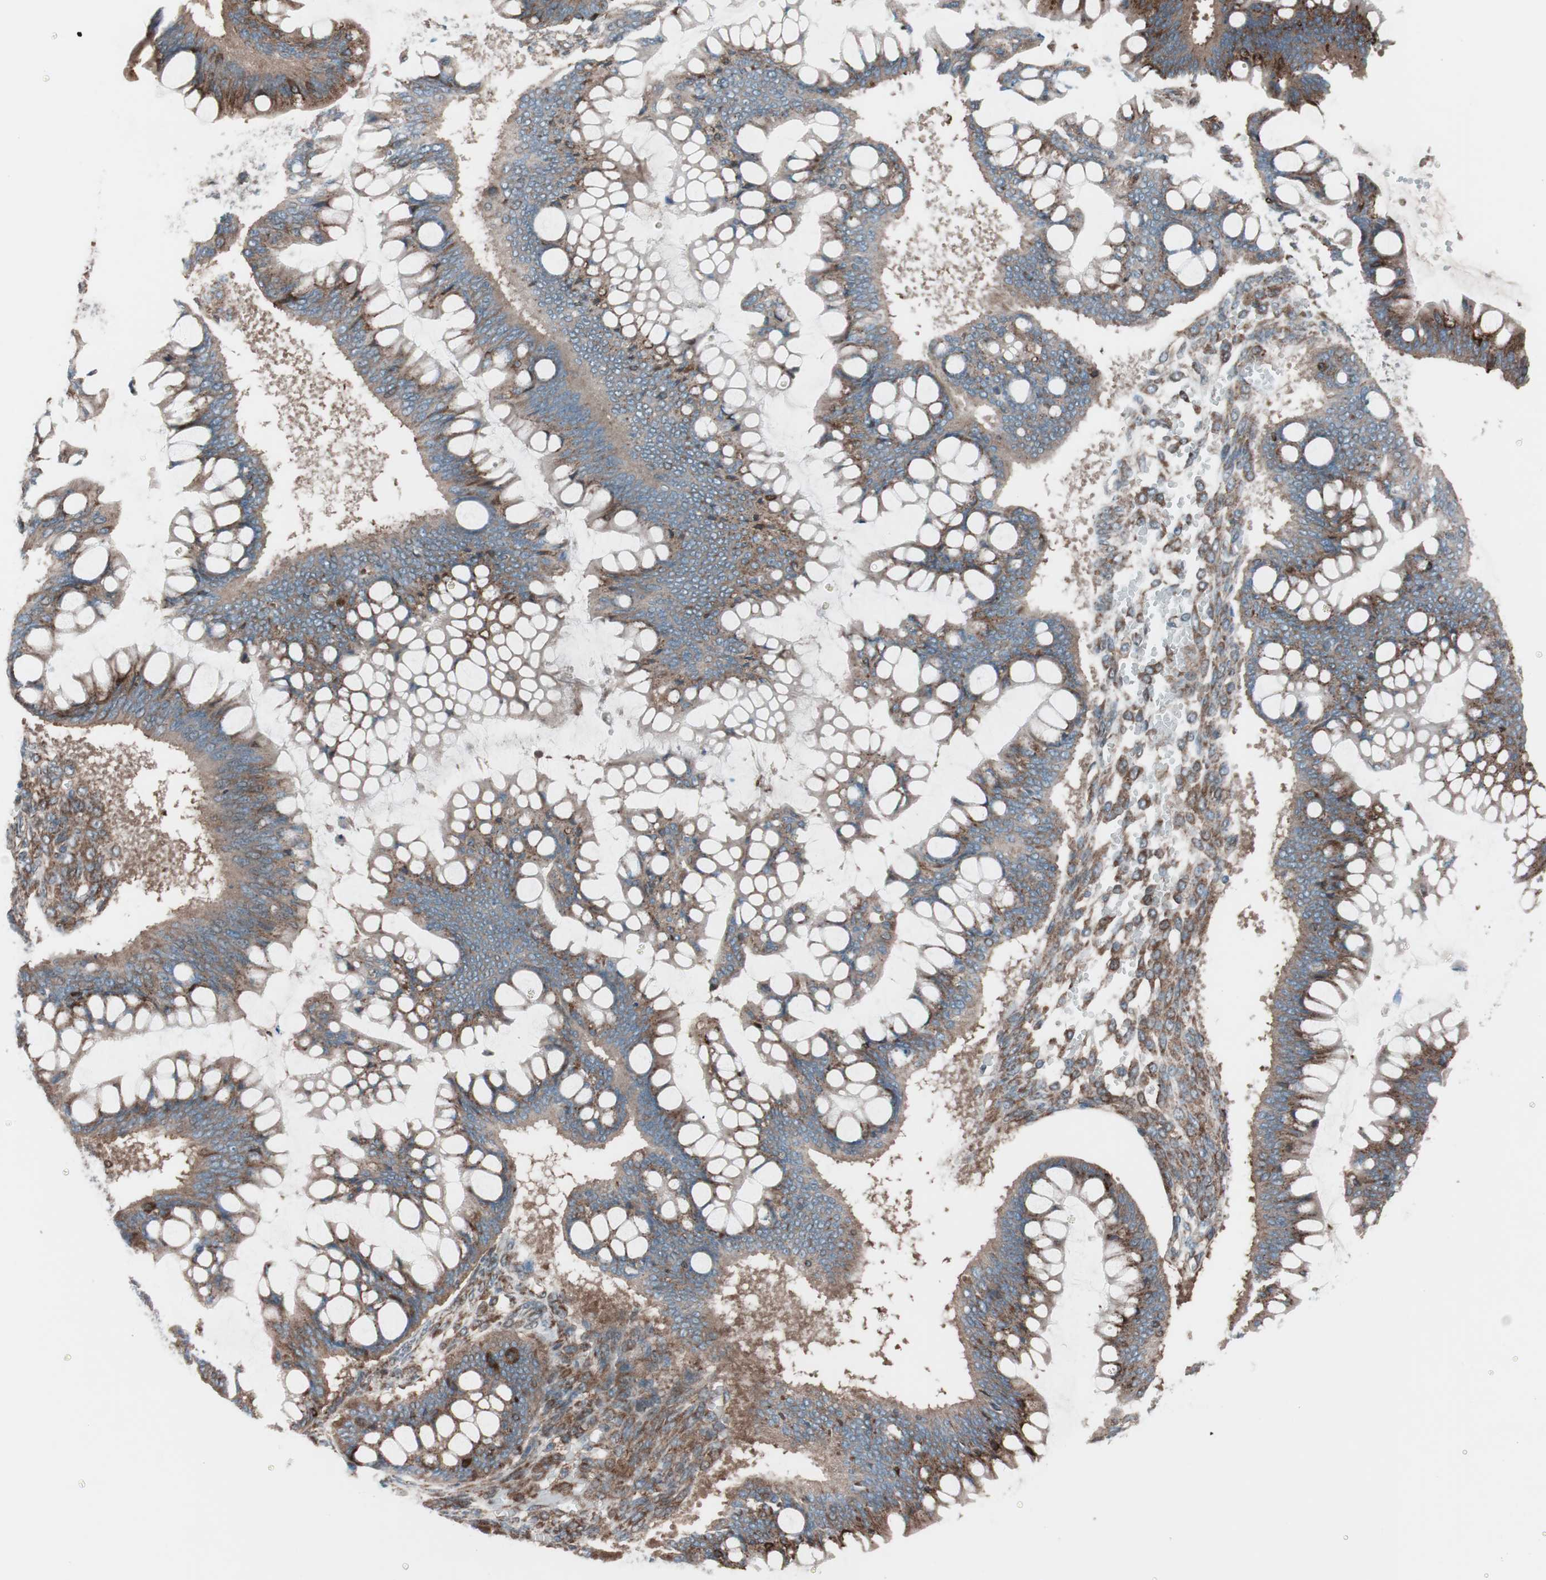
{"staining": {"intensity": "moderate", "quantity": ">75%", "location": "cytoplasmic/membranous"}, "tissue": "ovarian cancer", "cell_type": "Tumor cells", "image_type": "cancer", "snomed": [{"axis": "morphology", "description": "Cystadenocarcinoma, mucinous, NOS"}, {"axis": "topography", "description": "Ovary"}], "caption": "A photomicrograph of human ovarian mucinous cystadenocarcinoma stained for a protein exhibits moderate cytoplasmic/membranous brown staining in tumor cells.", "gene": "SEC31A", "patient": {"sex": "female", "age": 73}}